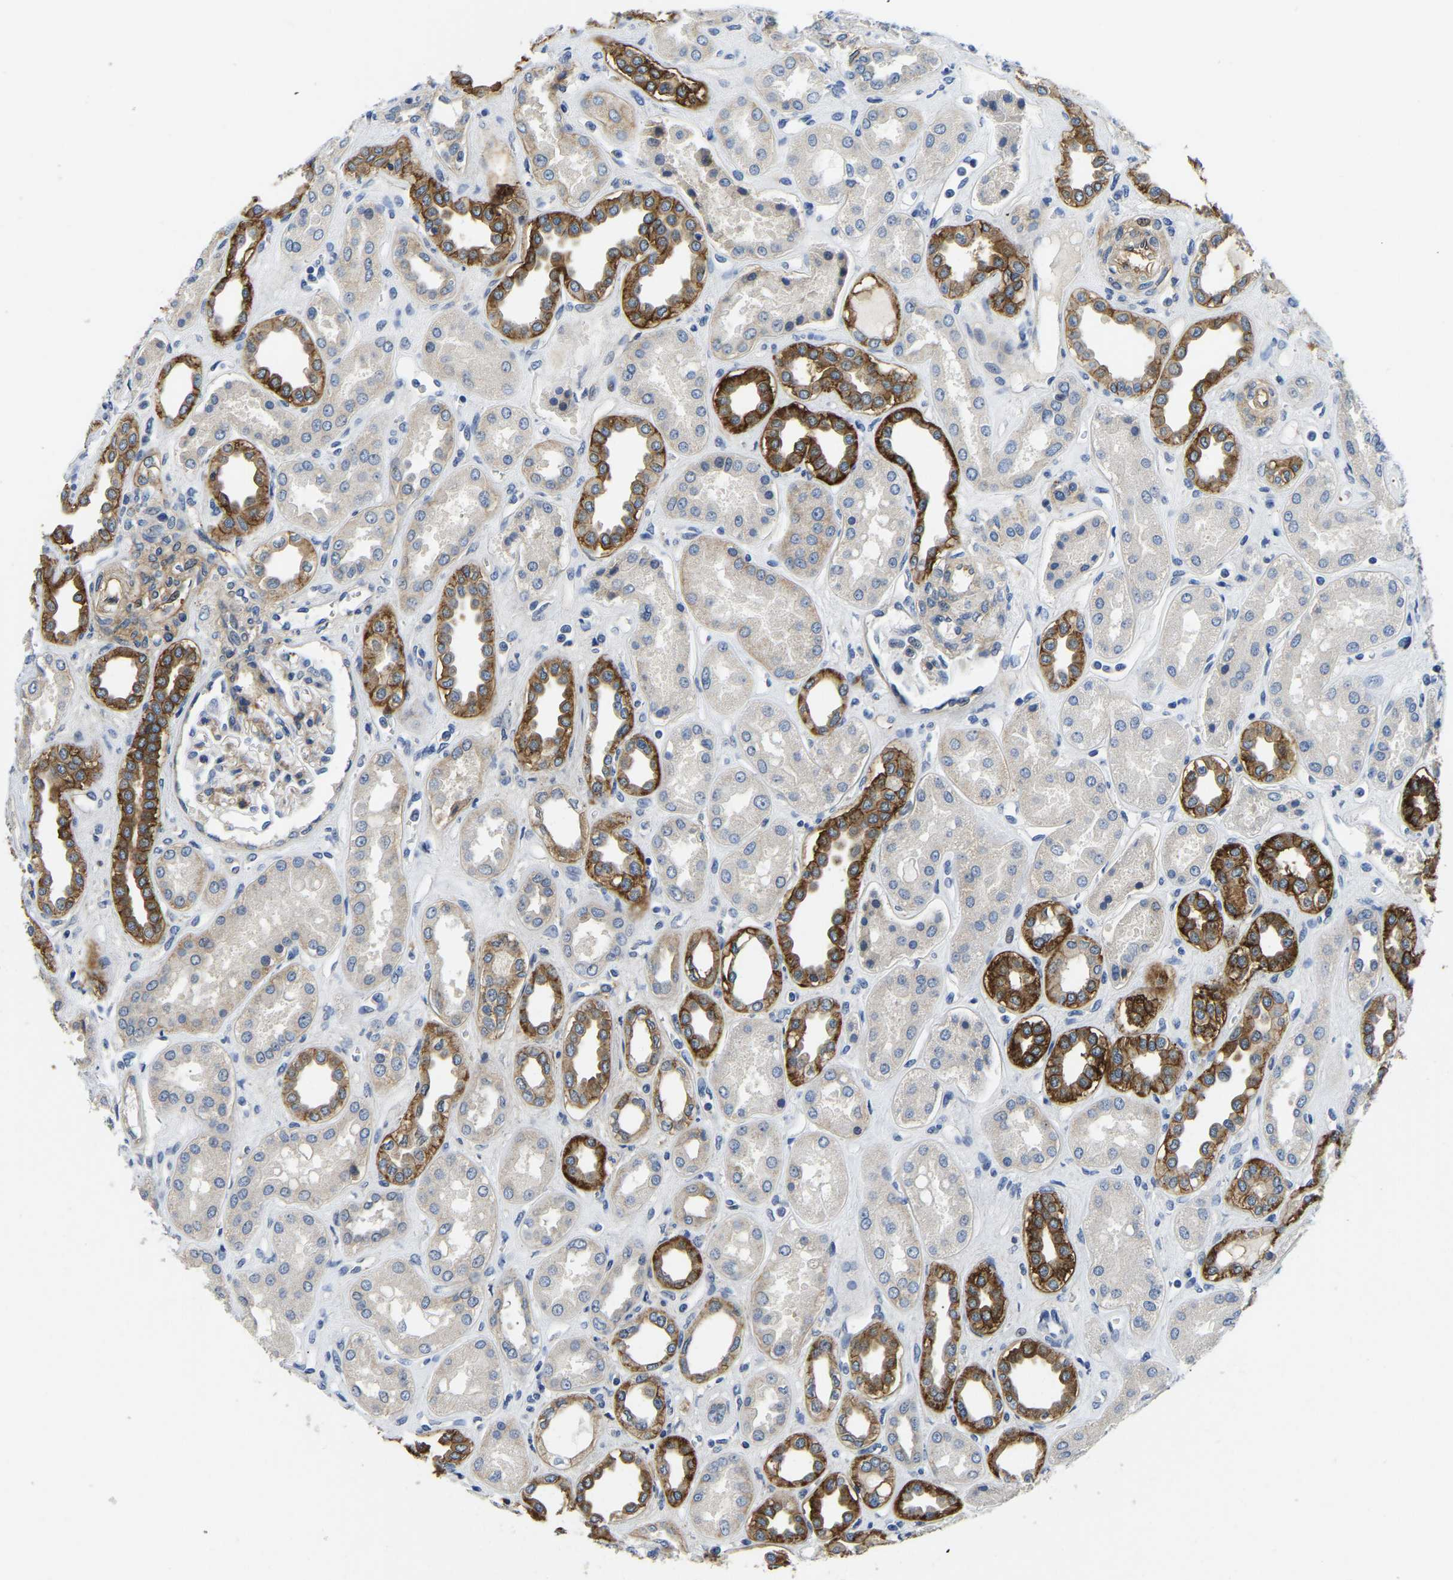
{"staining": {"intensity": "moderate", "quantity": "25%-75%", "location": "cytoplasmic/membranous"}, "tissue": "kidney", "cell_type": "Cells in glomeruli", "image_type": "normal", "snomed": [{"axis": "morphology", "description": "Normal tissue, NOS"}, {"axis": "topography", "description": "Kidney"}], "caption": "Protein staining of normal kidney exhibits moderate cytoplasmic/membranous positivity in approximately 25%-75% of cells in glomeruli.", "gene": "ITGA2", "patient": {"sex": "male", "age": 59}}